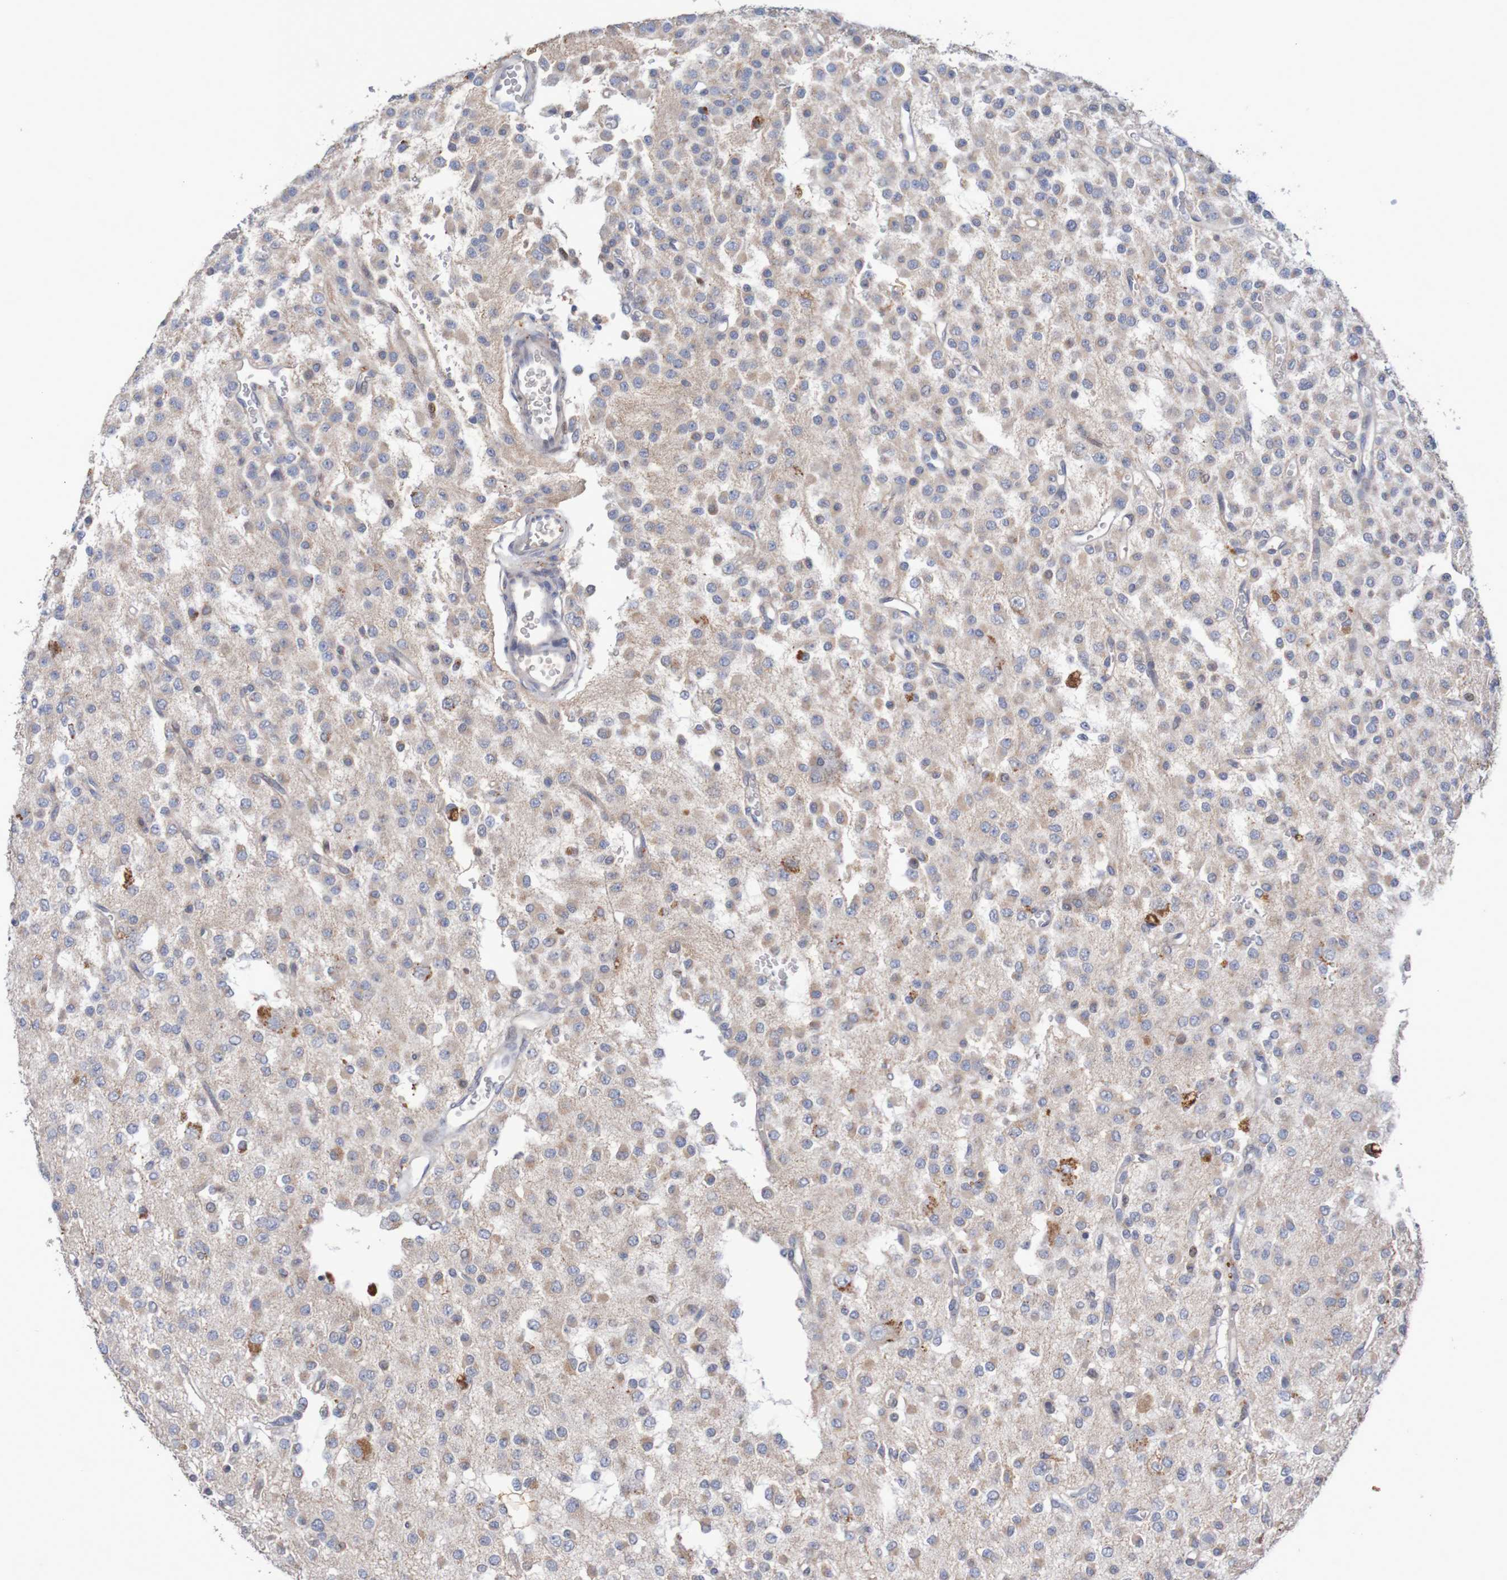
{"staining": {"intensity": "moderate", "quantity": "<25%", "location": "cytoplasmic/membranous"}, "tissue": "glioma", "cell_type": "Tumor cells", "image_type": "cancer", "snomed": [{"axis": "morphology", "description": "Glioma, malignant, Low grade"}, {"axis": "topography", "description": "Brain"}], "caption": "A brown stain shows moderate cytoplasmic/membranous staining of a protein in human glioma tumor cells.", "gene": "FBP2", "patient": {"sex": "male", "age": 38}}